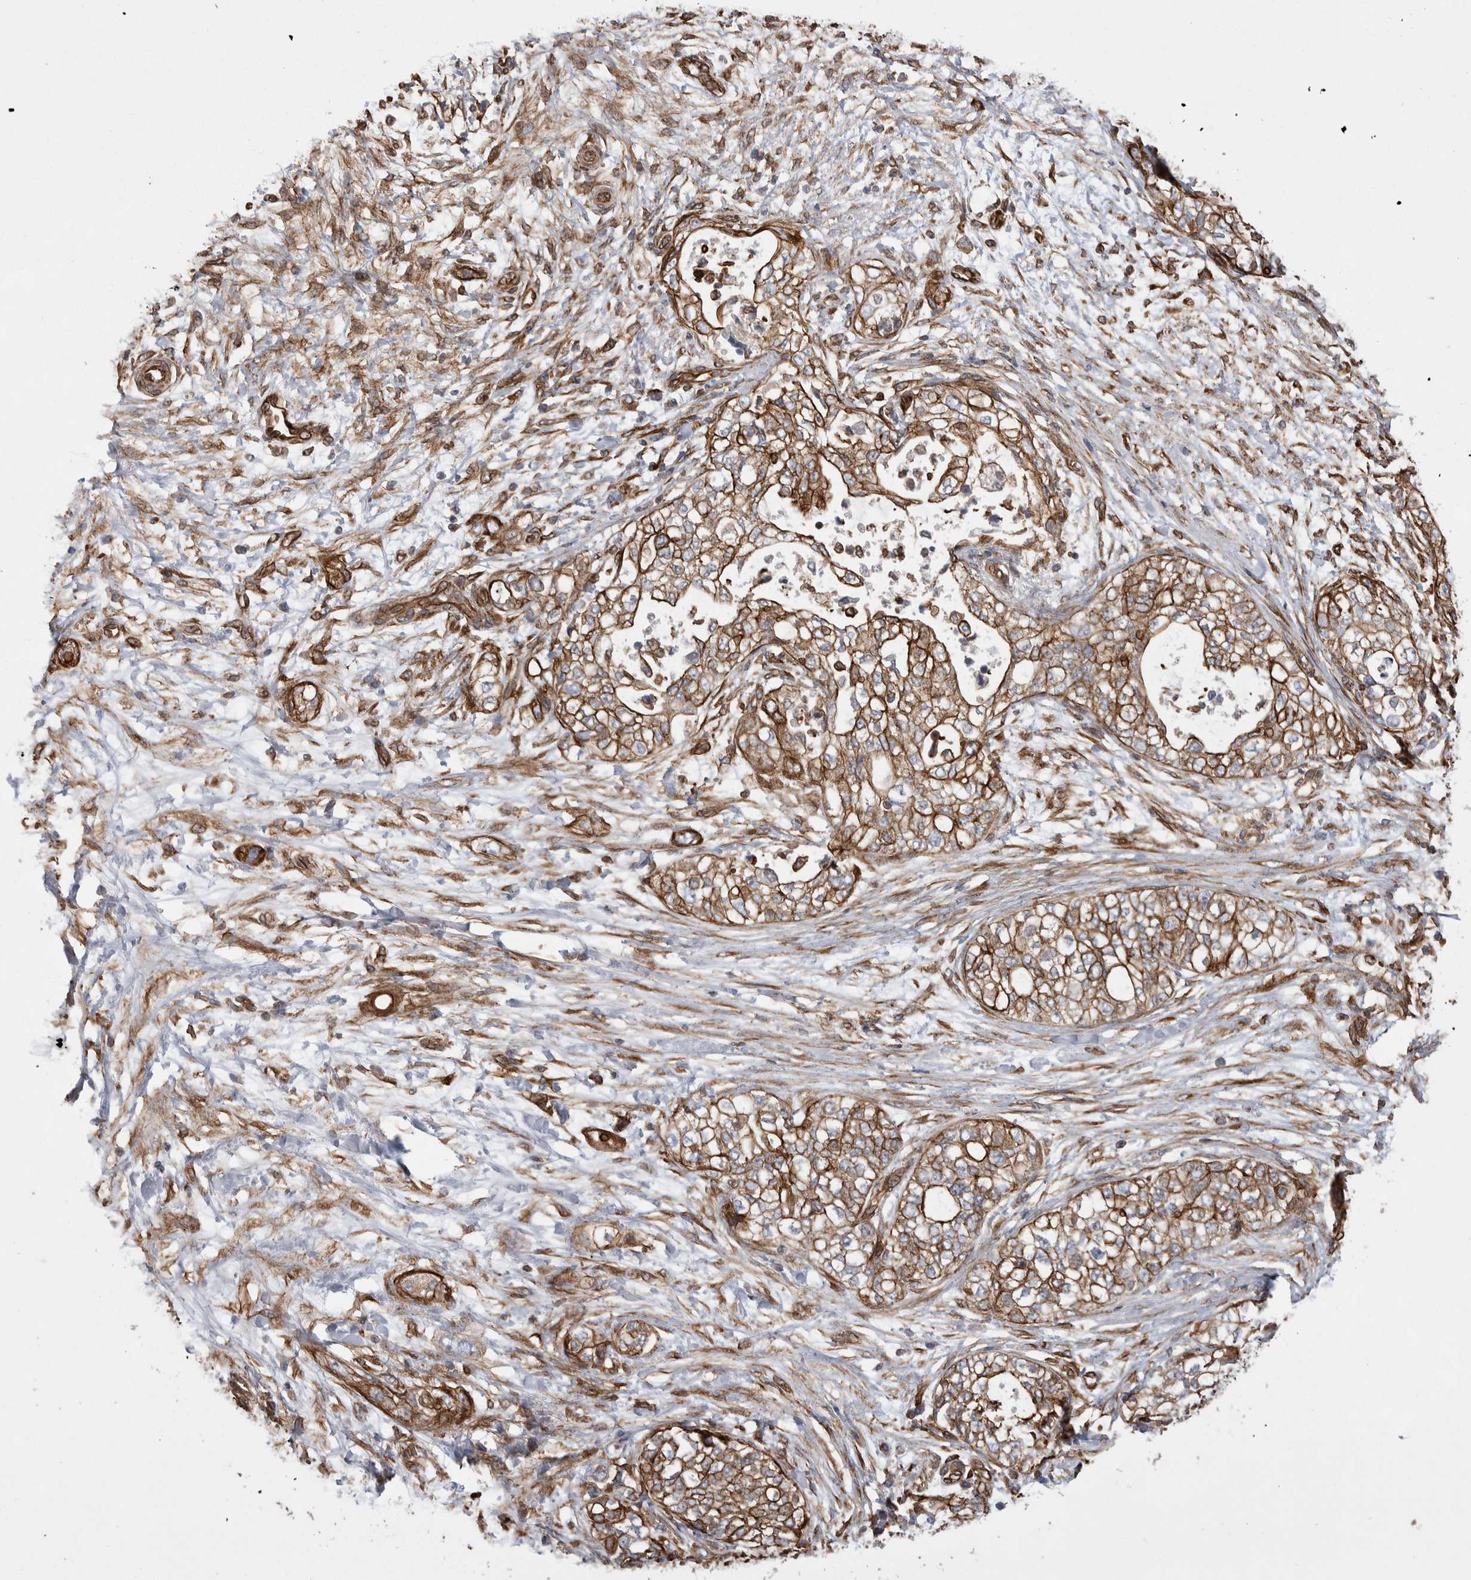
{"staining": {"intensity": "strong", "quantity": ">75%", "location": "cytoplasmic/membranous"}, "tissue": "pancreatic cancer", "cell_type": "Tumor cells", "image_type": "cancer", "snomed": [{"axis": "morphology", "description": "Adenocarcinoma, NOS"}, {"axis": "topography", "description": "Pancreas"}], "caption": "High-magnification brightfield microscopy of pancreatic adenocarcinoma stained with DAB (brown) and counterstained with hematoxylin (blue). tumor cells exhibit strong cytoplasmic/membranous staining is identified in approximately>75% of cells. (Stains: DAB (3,3'-diaminobenzidine) in brown, nuclei in blue, Microscopy: brightfield microscopy at high magnification).", "gene": "KIF12", "patient": {"sex": "male", "age": 72}}